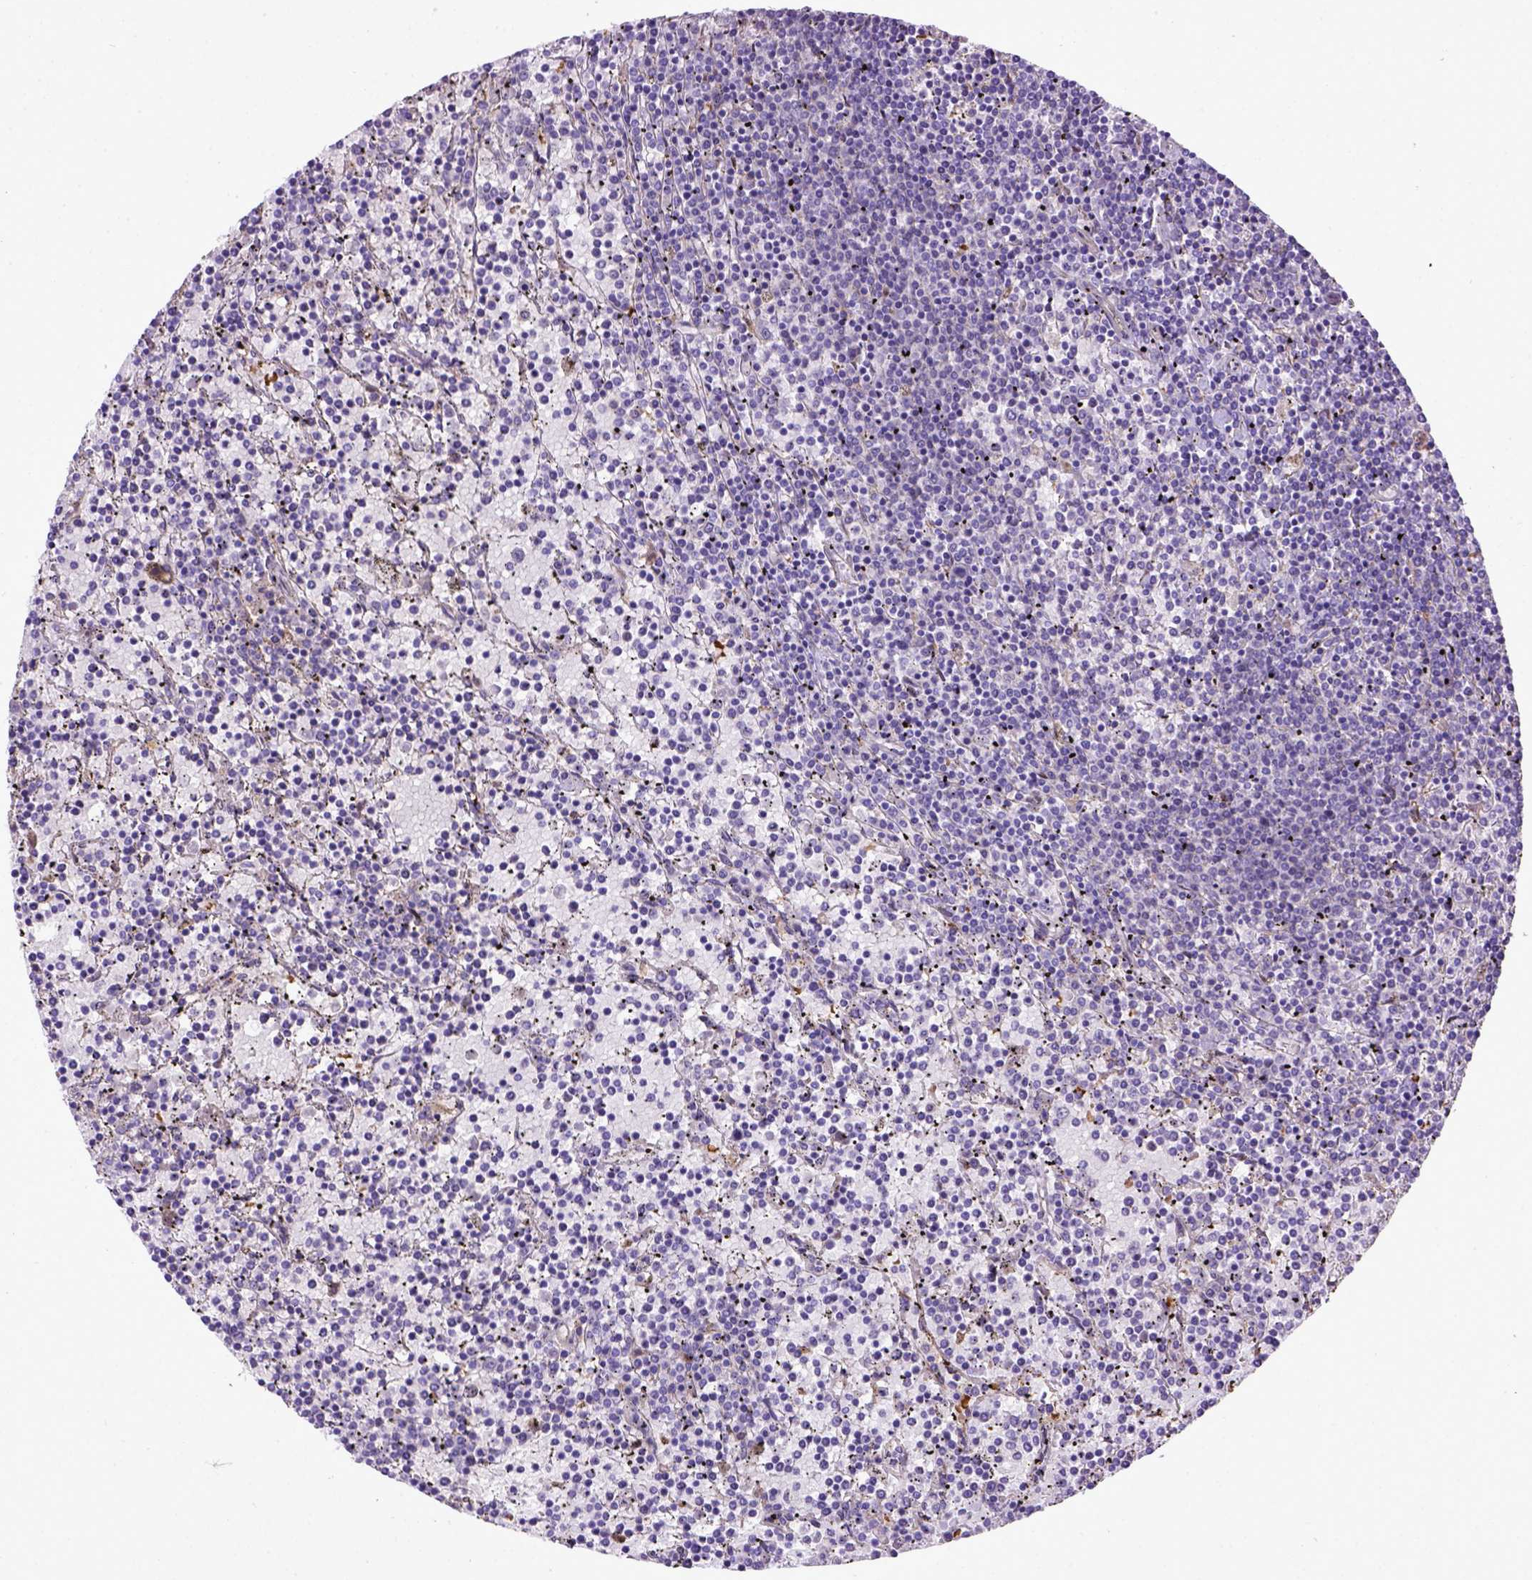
{"staining": {"intensity": "negative", "quantity": "none", "location": "none"}, "tissue": "lymphoma", "cell_type": "Tumor cells", "image_type": "cancer", "snomed": [{"axis": "morphology", "description": "Malignant lymphoma, non-Hodgkin's type, Low grade"}, {"axis": "topography", "description": "Spleen"}], "caption": "Immunohistochemical staining of human low-grade malignant lymphoma, non-Hodgkin's type reveals no significant positivity in tumor cells.", "gene": "DEPDC1B", "patient": {"sex": "female", "age": 77}}